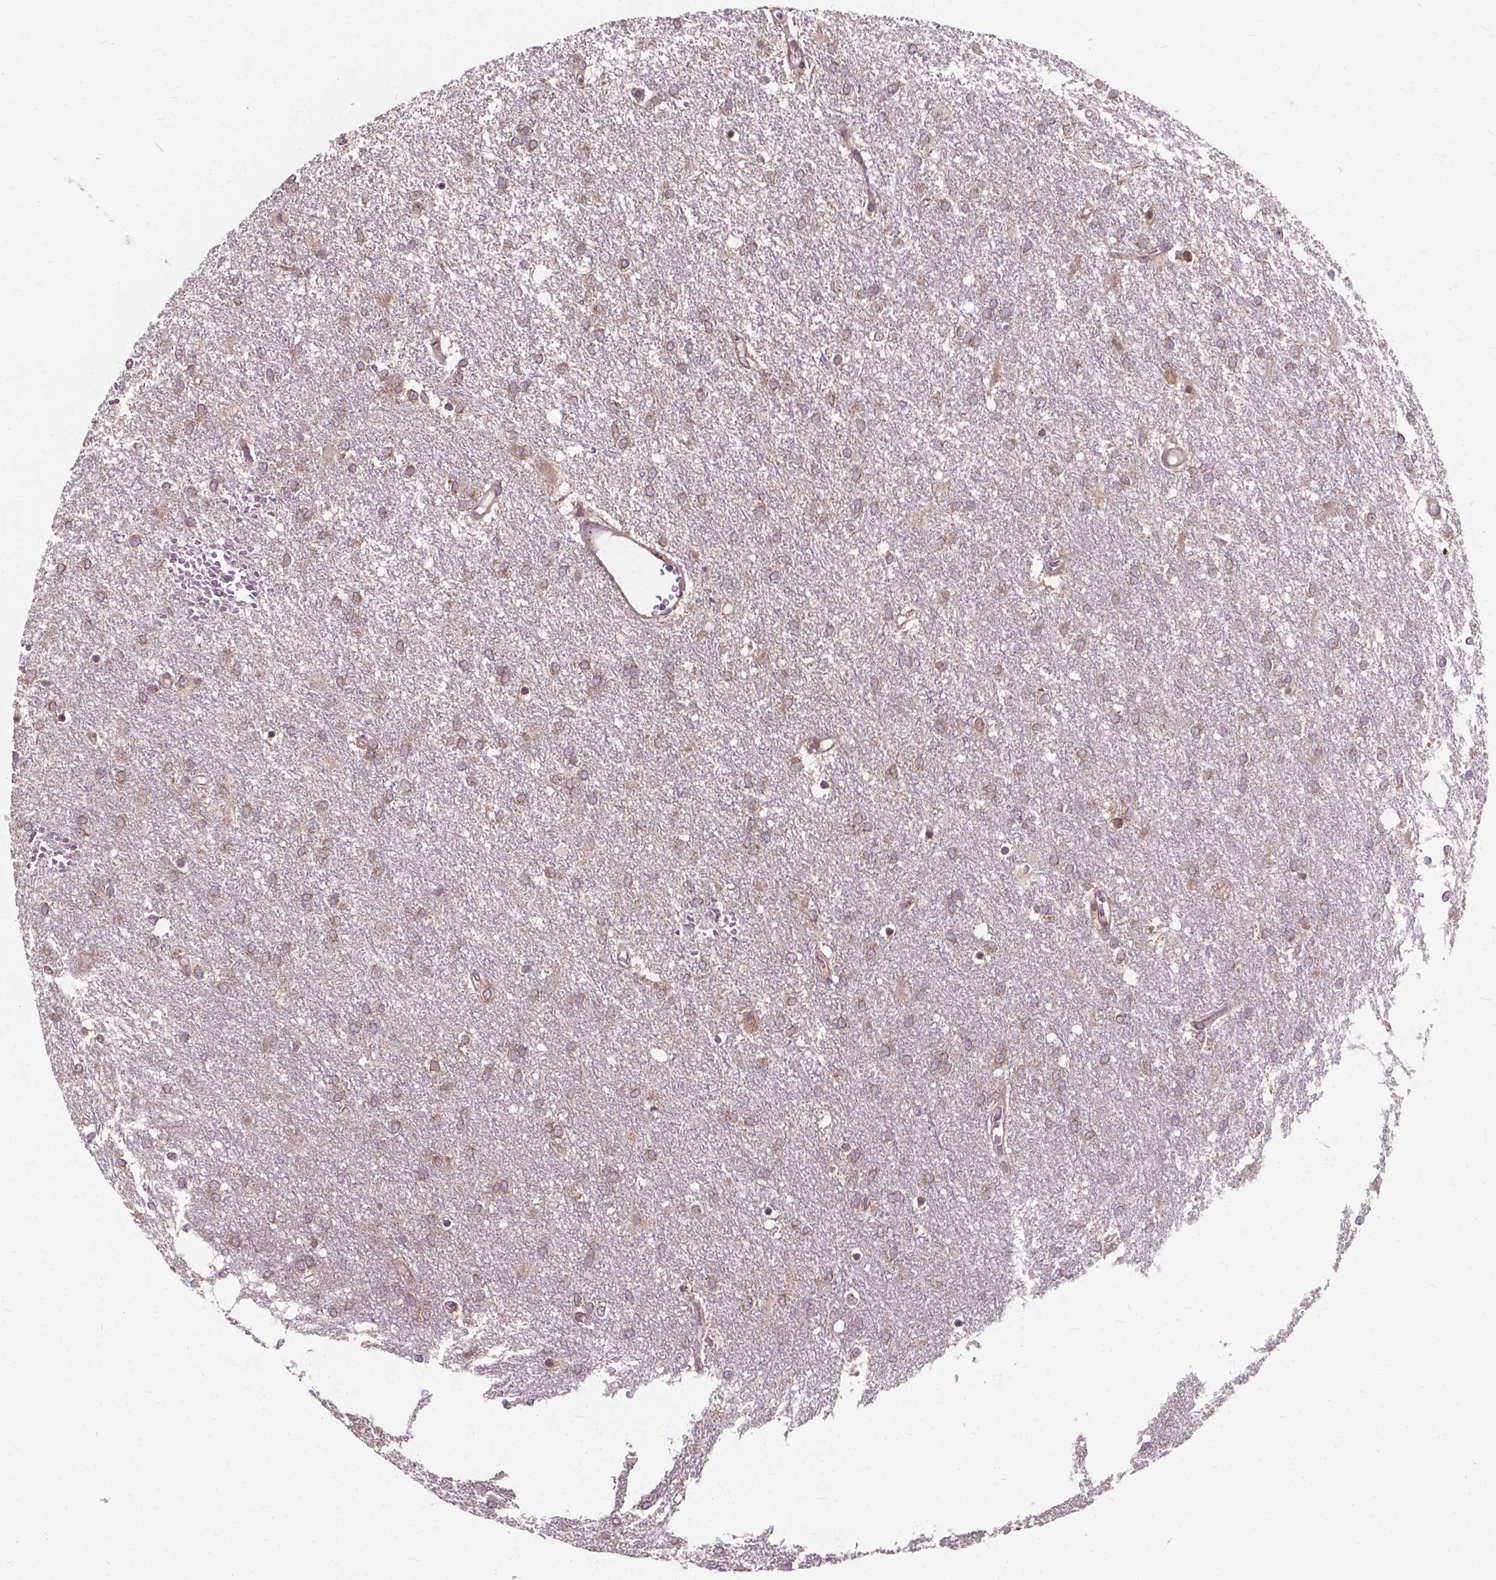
{"staining": {"intensity": "weak", "quantity": ">75%", "location": "cytoplasmic/membranous,nuclear"}, "tissue": "glioma", "cell_type": "Tumor cells", "image_type": "cancer", "snomed": [{"axis": "morphology", "description": "Glioma, malignant, High grade"}, {"axis": "topography", "description": "Brain"}], "caption": "Immunohistochemistry photomicrograph of neoplastic tissue: malignant glioma (high-grade) stained using immunohistochemistry demonstrates low levels of weak protein expression localized specifically in the cytoplasmic/membranous and nuclear of tumor cells, appearing as a cytoplasmic/membranous and nuclear brown color.", "gene": "MRPL33", "patient": {"sex": "female", "age": 61}}